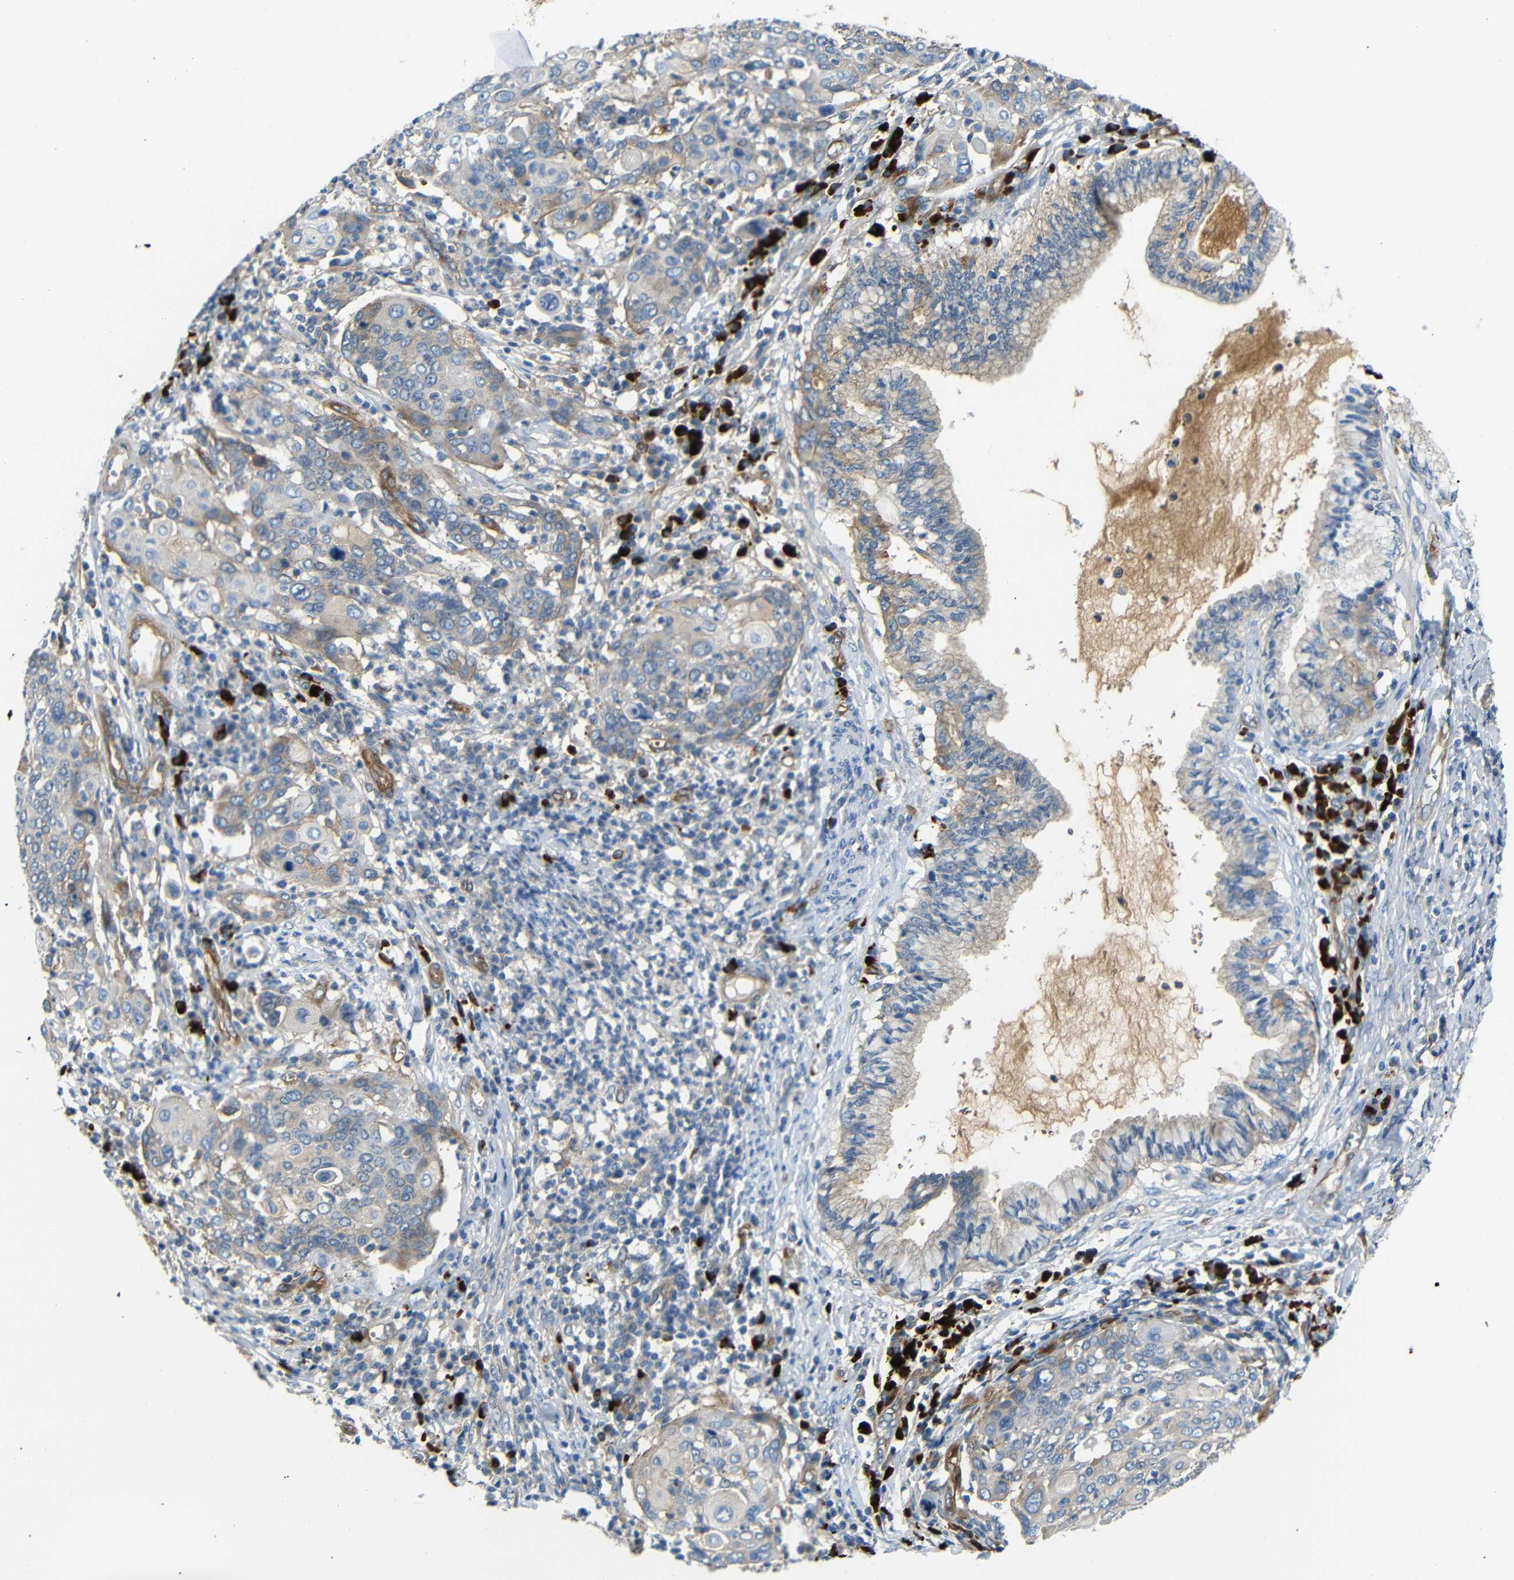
{"staining": {"intensity": "weak", "quantity": "<25%", "location": "cytoplasmic/membranous"}, "tissue": "cervical cancer", "cell_type": "Tumor cells", "image_type": "cancer", "snomed": [{"axis": "morphology", "description": "Squamous cell carcinoma, NOS"}, {"axis": "topography", "description": "Cervix"}], "caption": "This photomicrograph is of squamous cell carcinoma (cervical) stained with immunohistochemistry (IHC) to label a protein in brown with the nuclei are counter-stained blue. There is no expression in tumor cells.", "gene": "MYO1B", "patient": {"sex": "female", "age": 40}}